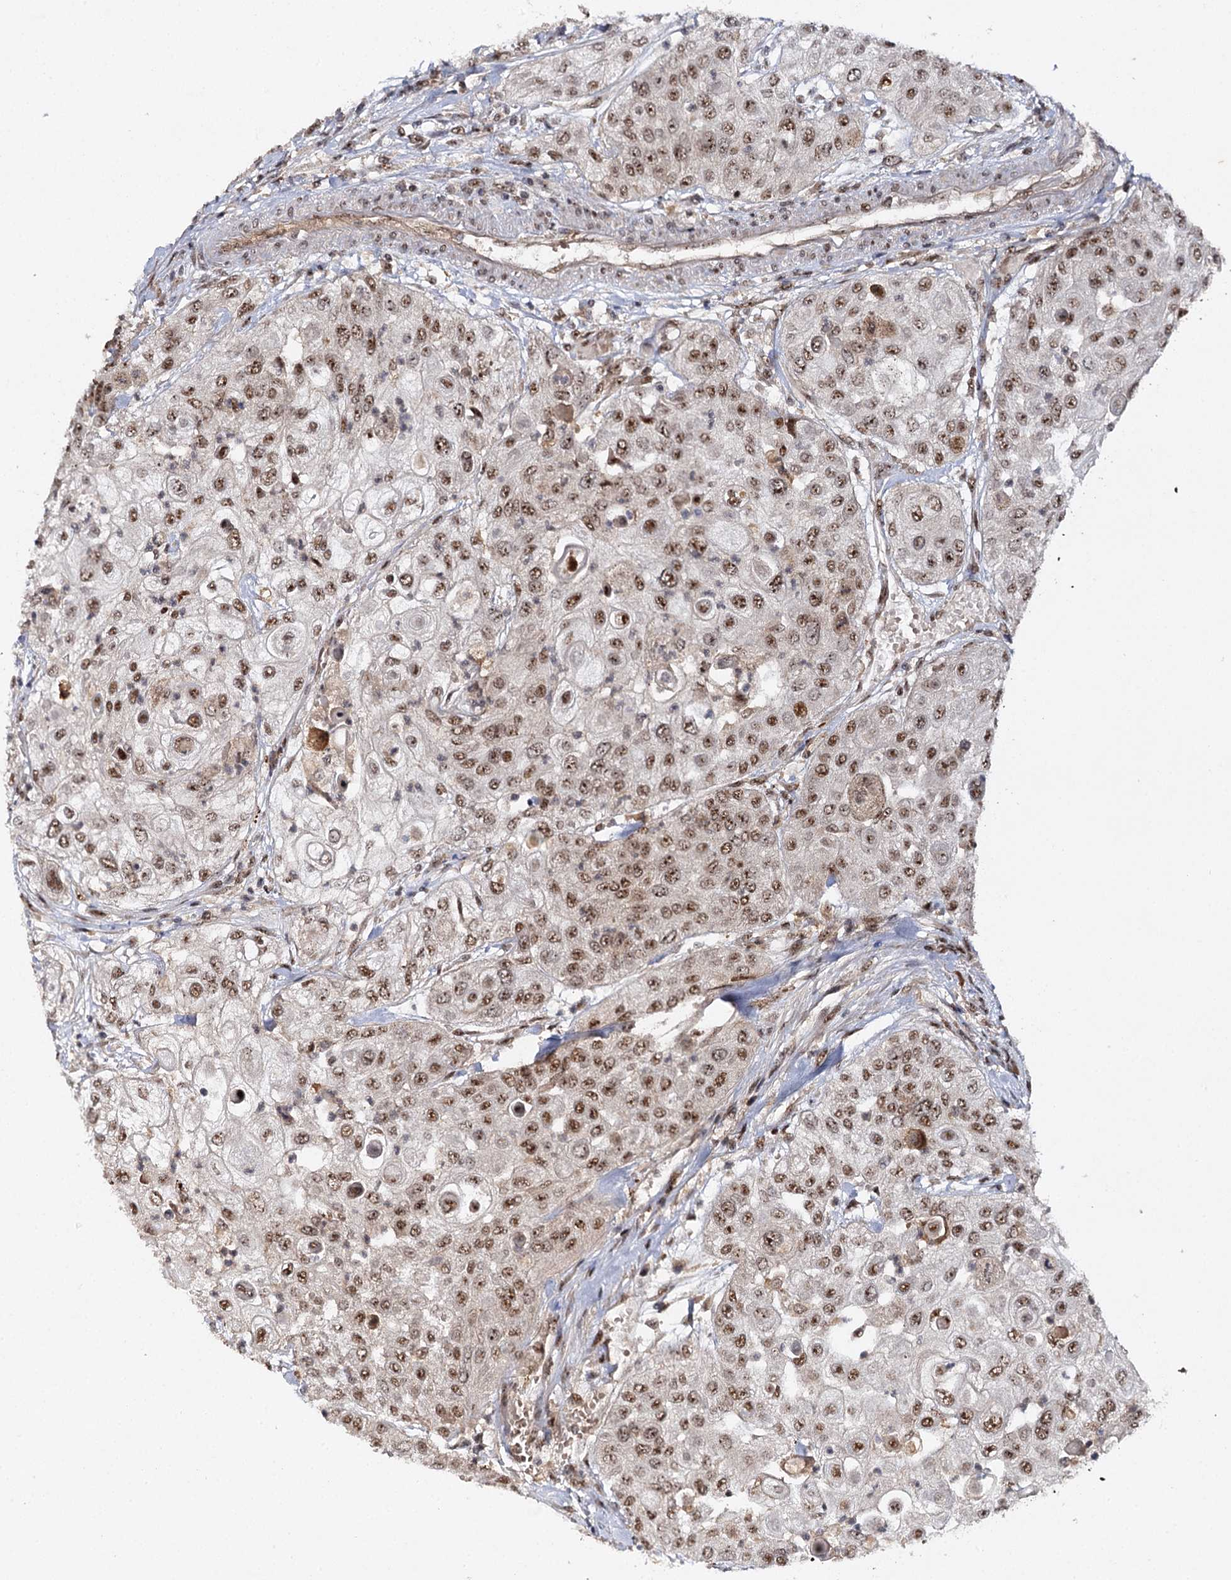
{"staining": {"intensity": "moderate", "quantity": ">75%", "location": "nuclear"}, "tissue": "urothelial cancer", "cell_type": "Tumor cells", "image_type": "cancer", "snomed": [{"axis": "morphology", "description": "Urothelial carcinoma, High grade"}, {"axis": "topography", "description": "Urinary bladder"}], "caption": "A micrograph showing moderate nuclear staining in about >75% of tumor cells in urothelial cancer, as visualized by brown immunohistochemical staining.", "gene": "BUD13", "patient": {"sex": "female", "age": 79}}